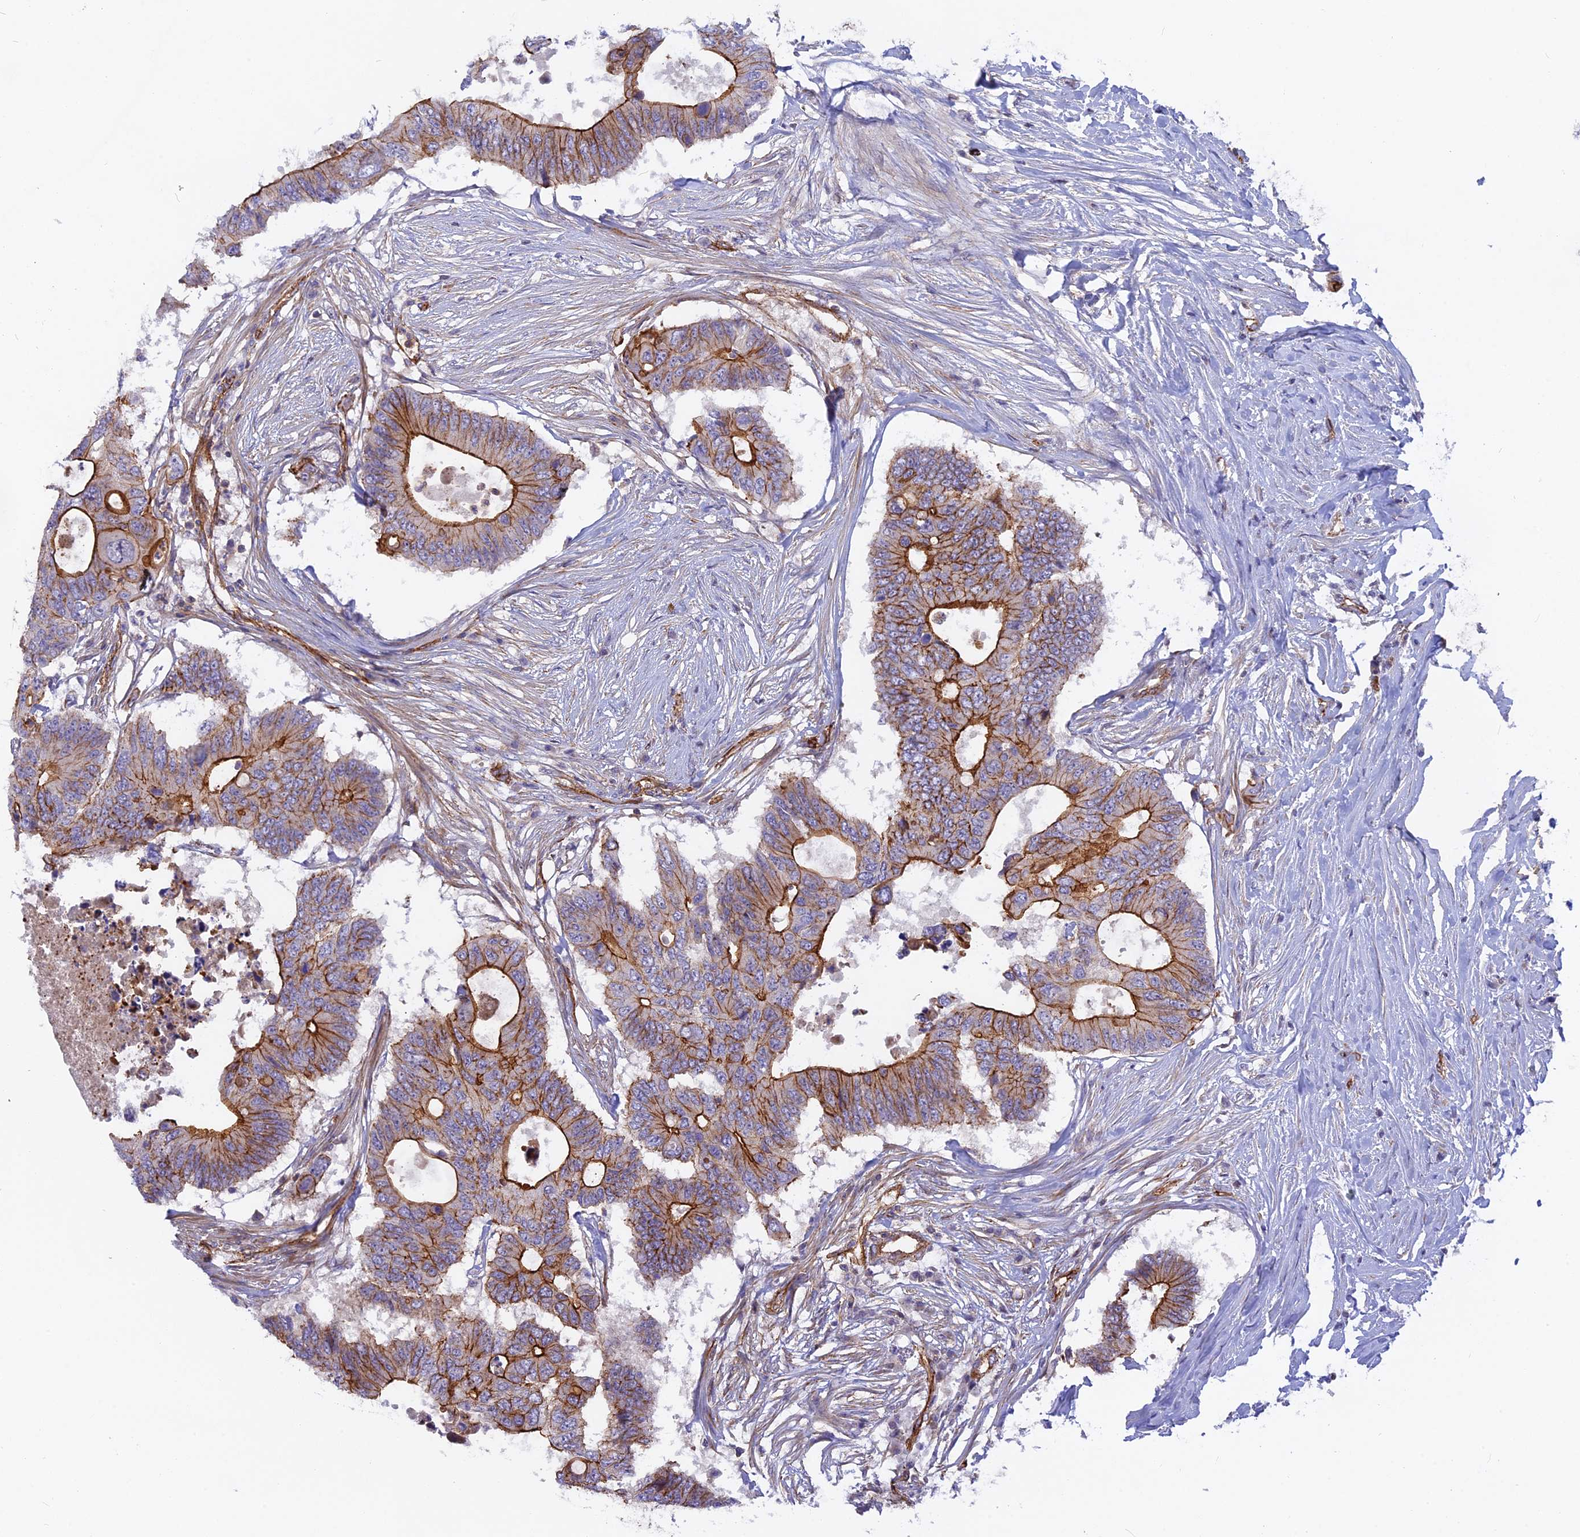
{"staining": {"intensity": "strong", "quantity": ">75%", "location": "cytoplasmic/membranous"}, "tissue": "colorectal cancer", "cell_type": "Tumor cells", "image_type": "cancer", "snomed": [{"axis": "morphology", "description": "Adenocarcinoma, NOS"}, {"axis": "topography", "description": "Colon"}], "caption": "High-power microscopy captured an immunohistochemistry photomicrograph of adenocarcinoma (colorectal), revealing strong cytoplasmic/membranous expression in approximately >75% of tumor cells. The protein of interest is stained brown, and the nuclei are stained in blue (DAB (3,3'-diaminobenzidine) IHC with brightfield microscopy, high magnification).", "gene": "CNBD2", "patient": {"sex": "male", "age": 71}}